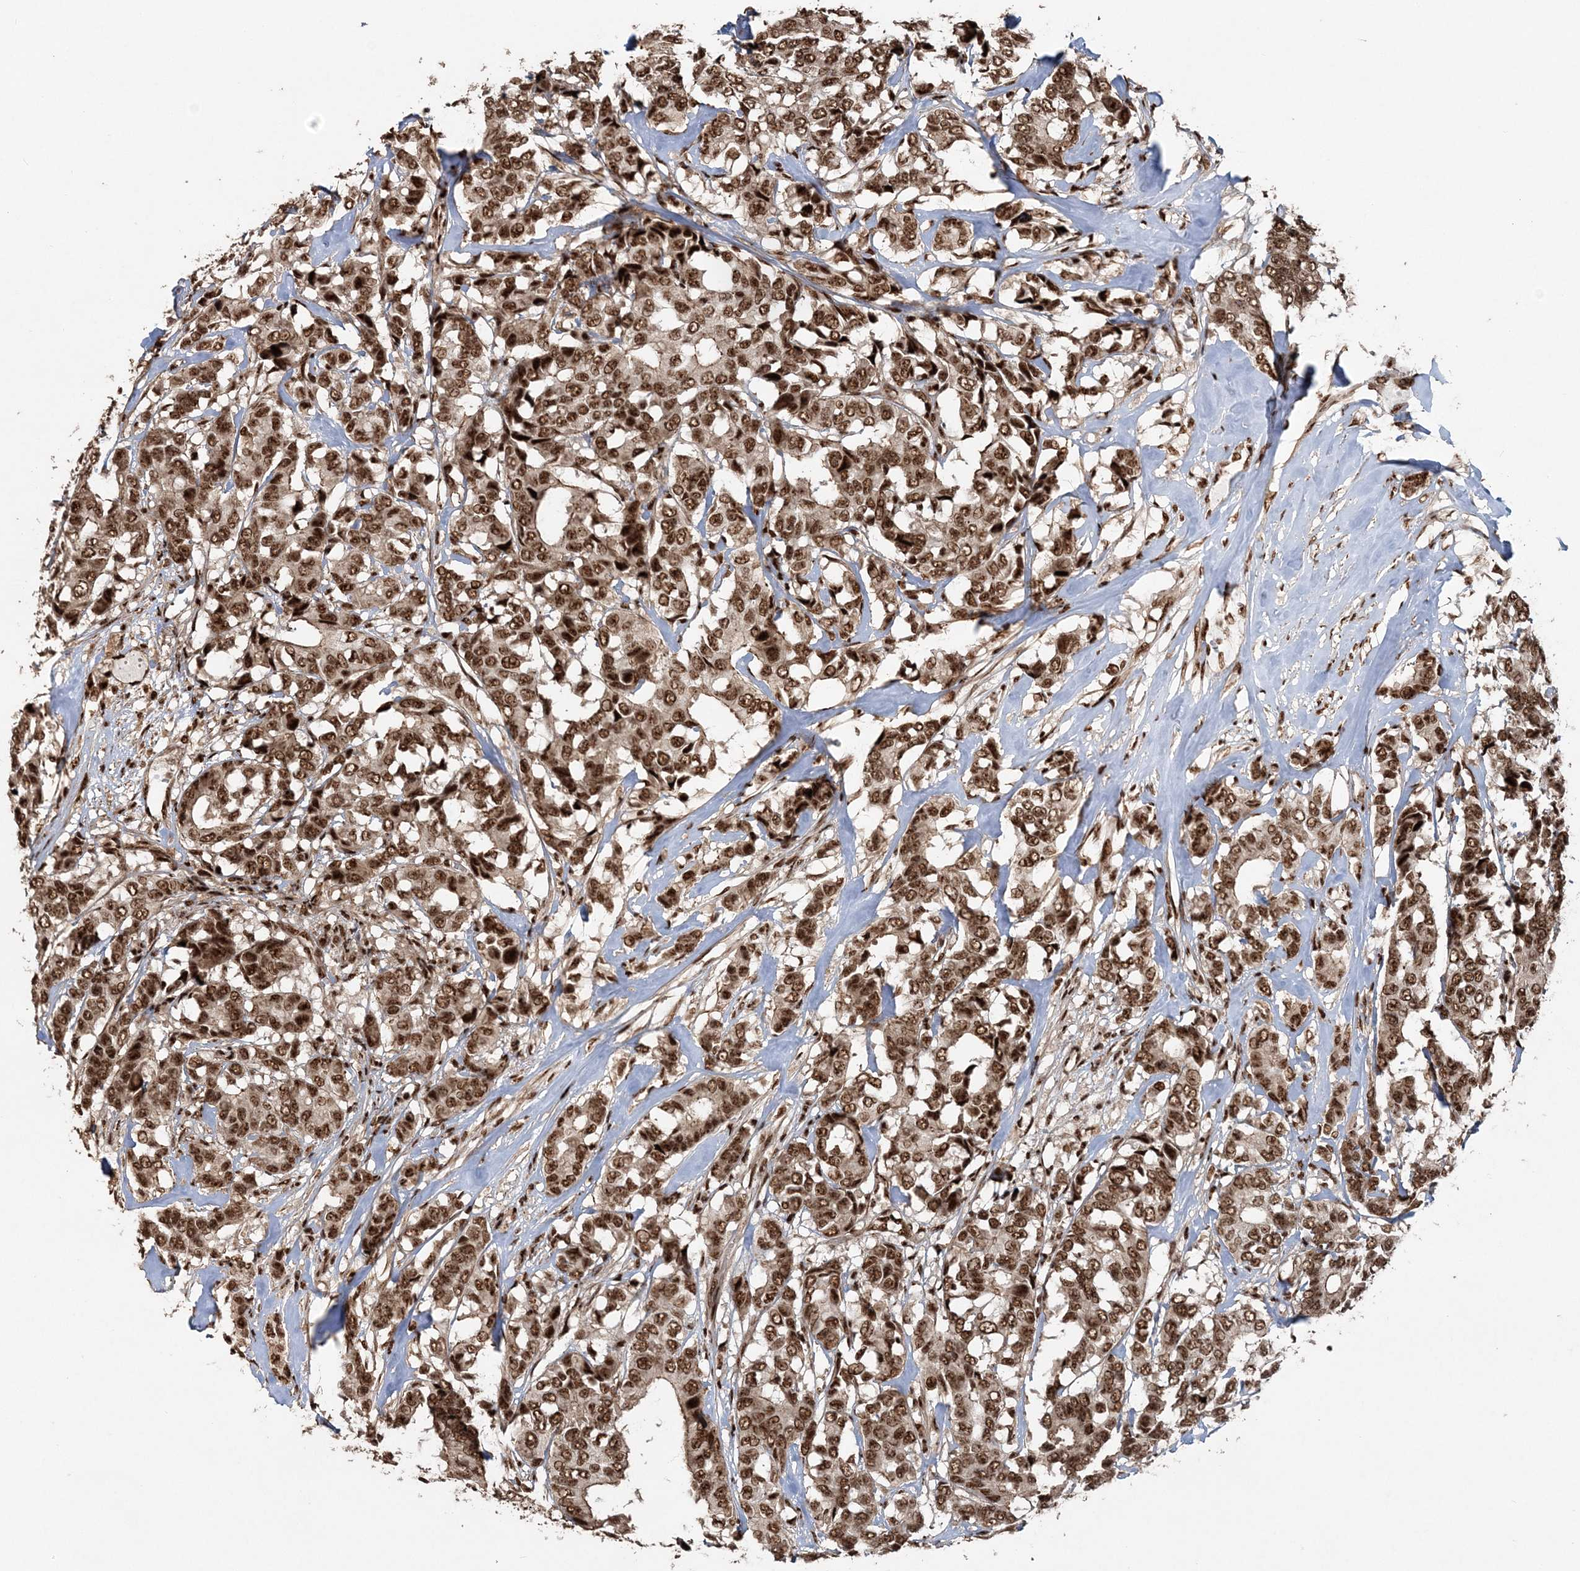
{"staining": {"intensity": "strong", "quantity": ">75%", "location": "nuclear"}, "tissue": "breast cancer", "cell_type": "Tumor cells", "image_type": "cancer", "snomed": [{"axis": "morphology", "description": "Duct carcinoma"}, {"axis": "topography", "description": "Breast"}], "caption": "About >75% of tumor cells in human breast intraductal carcinoma demonstrate strong nuclear protein staining as visualized by brown immunohistochemical staining.", "gene": "EXOSC8", "patient": {"sex": "female", "age": 87}}